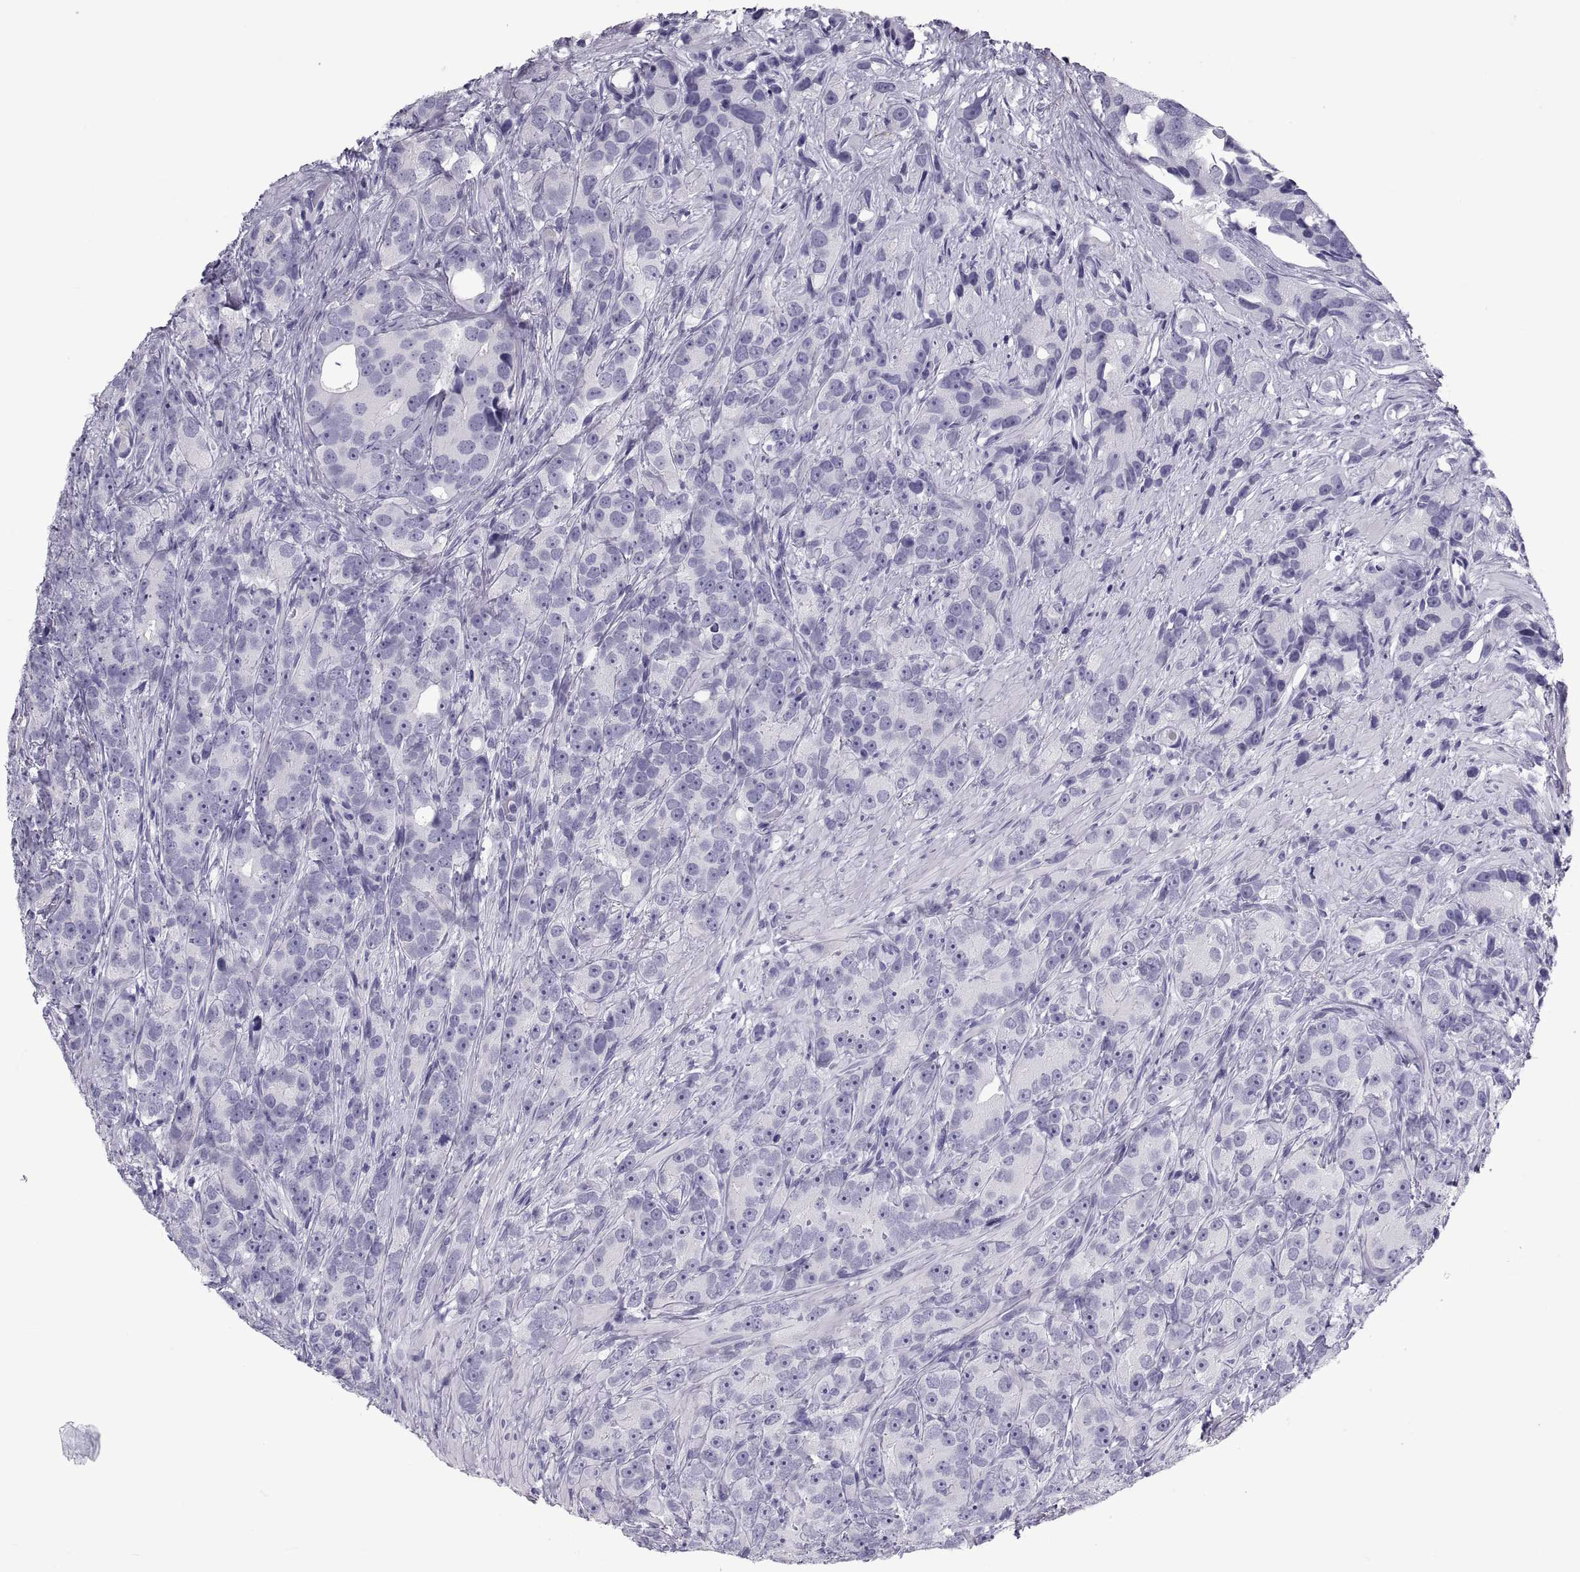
{"staining": {"intensity": "negative", "quantity": "none", "location": "none"}, "tissue": "prostate cancer", "cell_type": "Tumor cells", "image_type": "cancer", "snomed": [{"axis": "morphology", "description": "Adenocarcinoma, High grade"}, {"axis": "topography", "description": "Prostate"}], "caption": "The immunohistochemistry (IHC) image has no significant staining in tumor cells of prostate cancer tissue. (Brightfield microscopy of DAB (3,3'-diaminobenzidine) immunohistochemistry (IHC) at high magnification).", "gene": "DEFB129", "patient": {"sex": "male", "age": 90}}